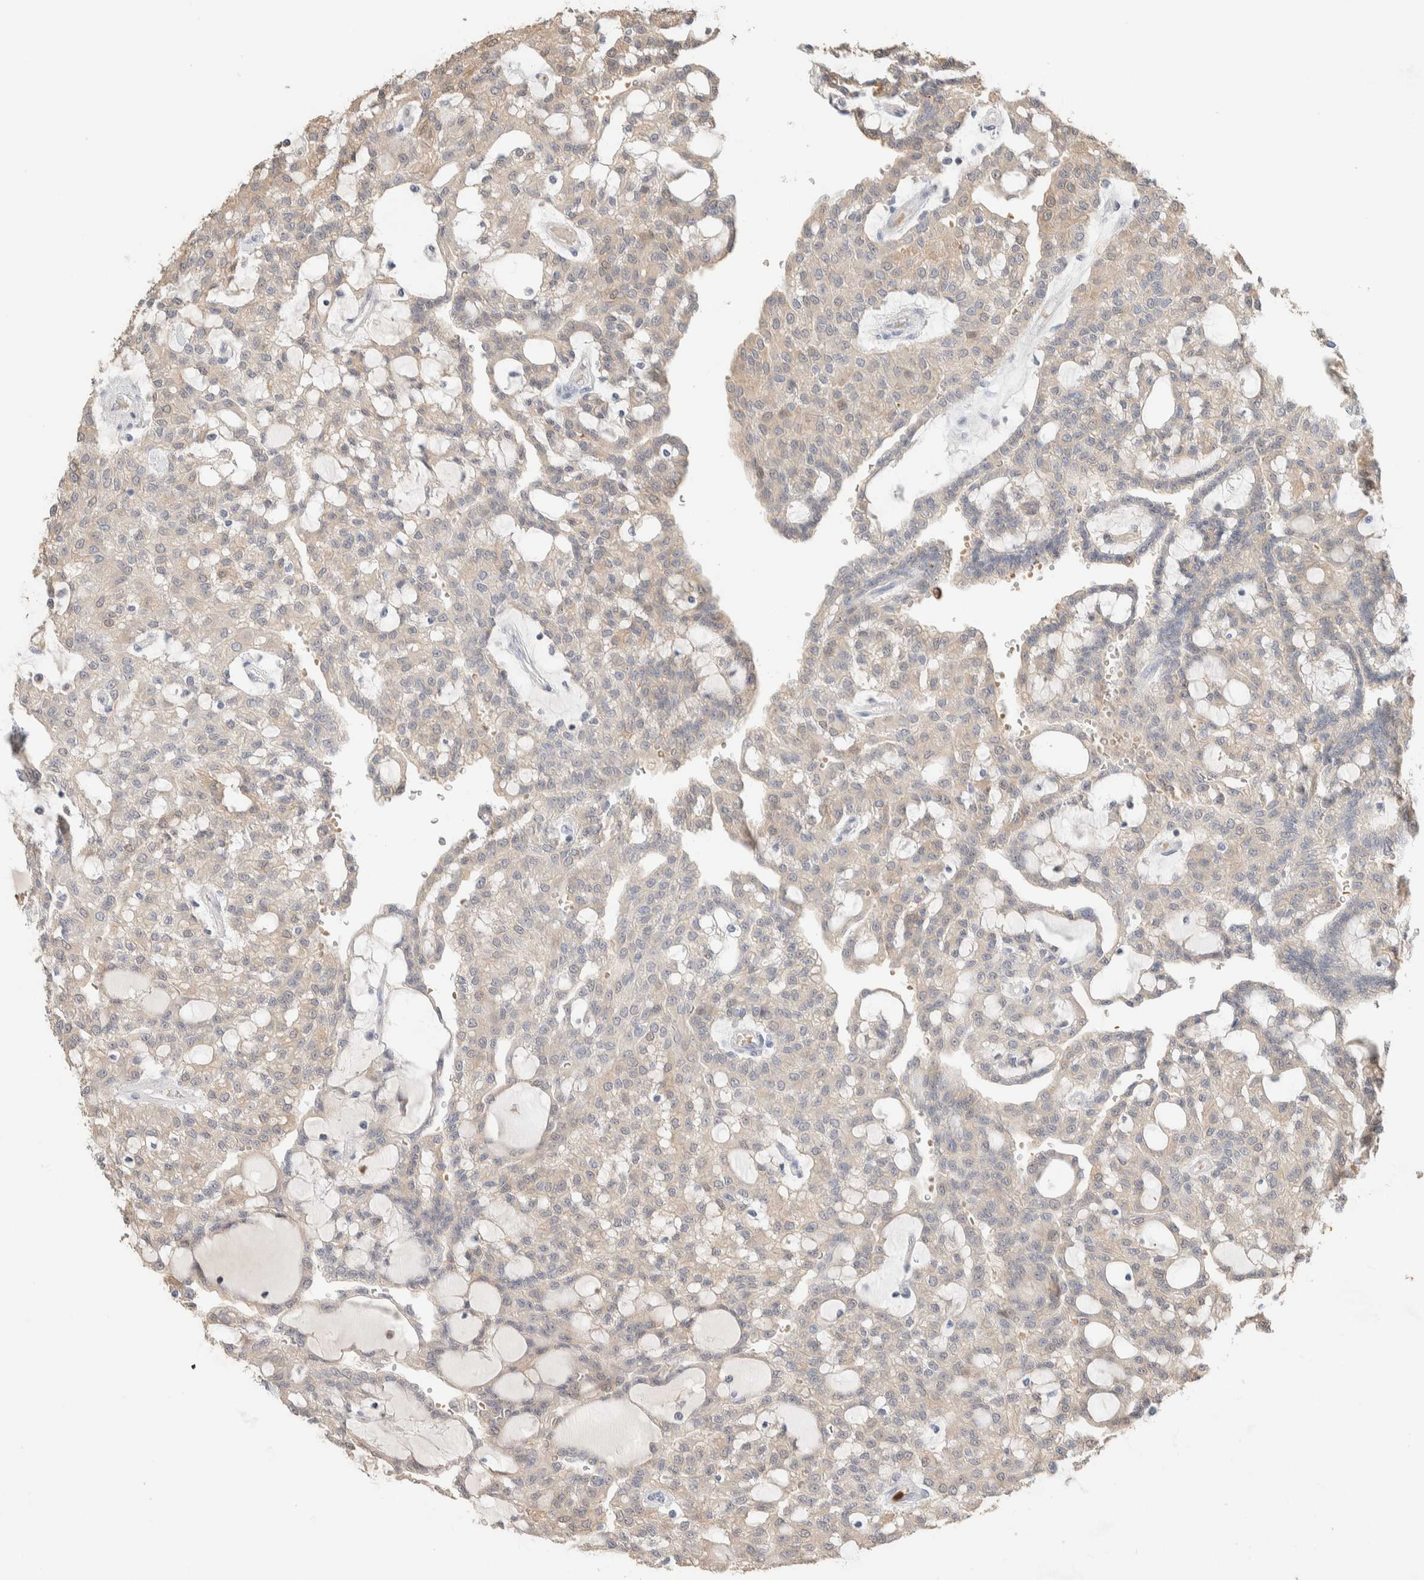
{"staining": {"intensity": "weak", "quantity": "25%-75%", "location": "cytoplasmic/membranous"}, "tissue": "renal cancer", "cell_type": "Tumor cells", "image_type": "cancer", "snomed": [{"axis": "morphology", "description": "Adenocarcinoma, NOS"}, {"axis": "topography", "description": "Kidney"}], "caption": "Renal cancer was stained to show a protein in brown. There is low levels of weak cytoplasmic/membranous staining in about 25%-75% of tumor cells.", "gene": "SETD4", "patient": {"sex": "male", "age": 63}}